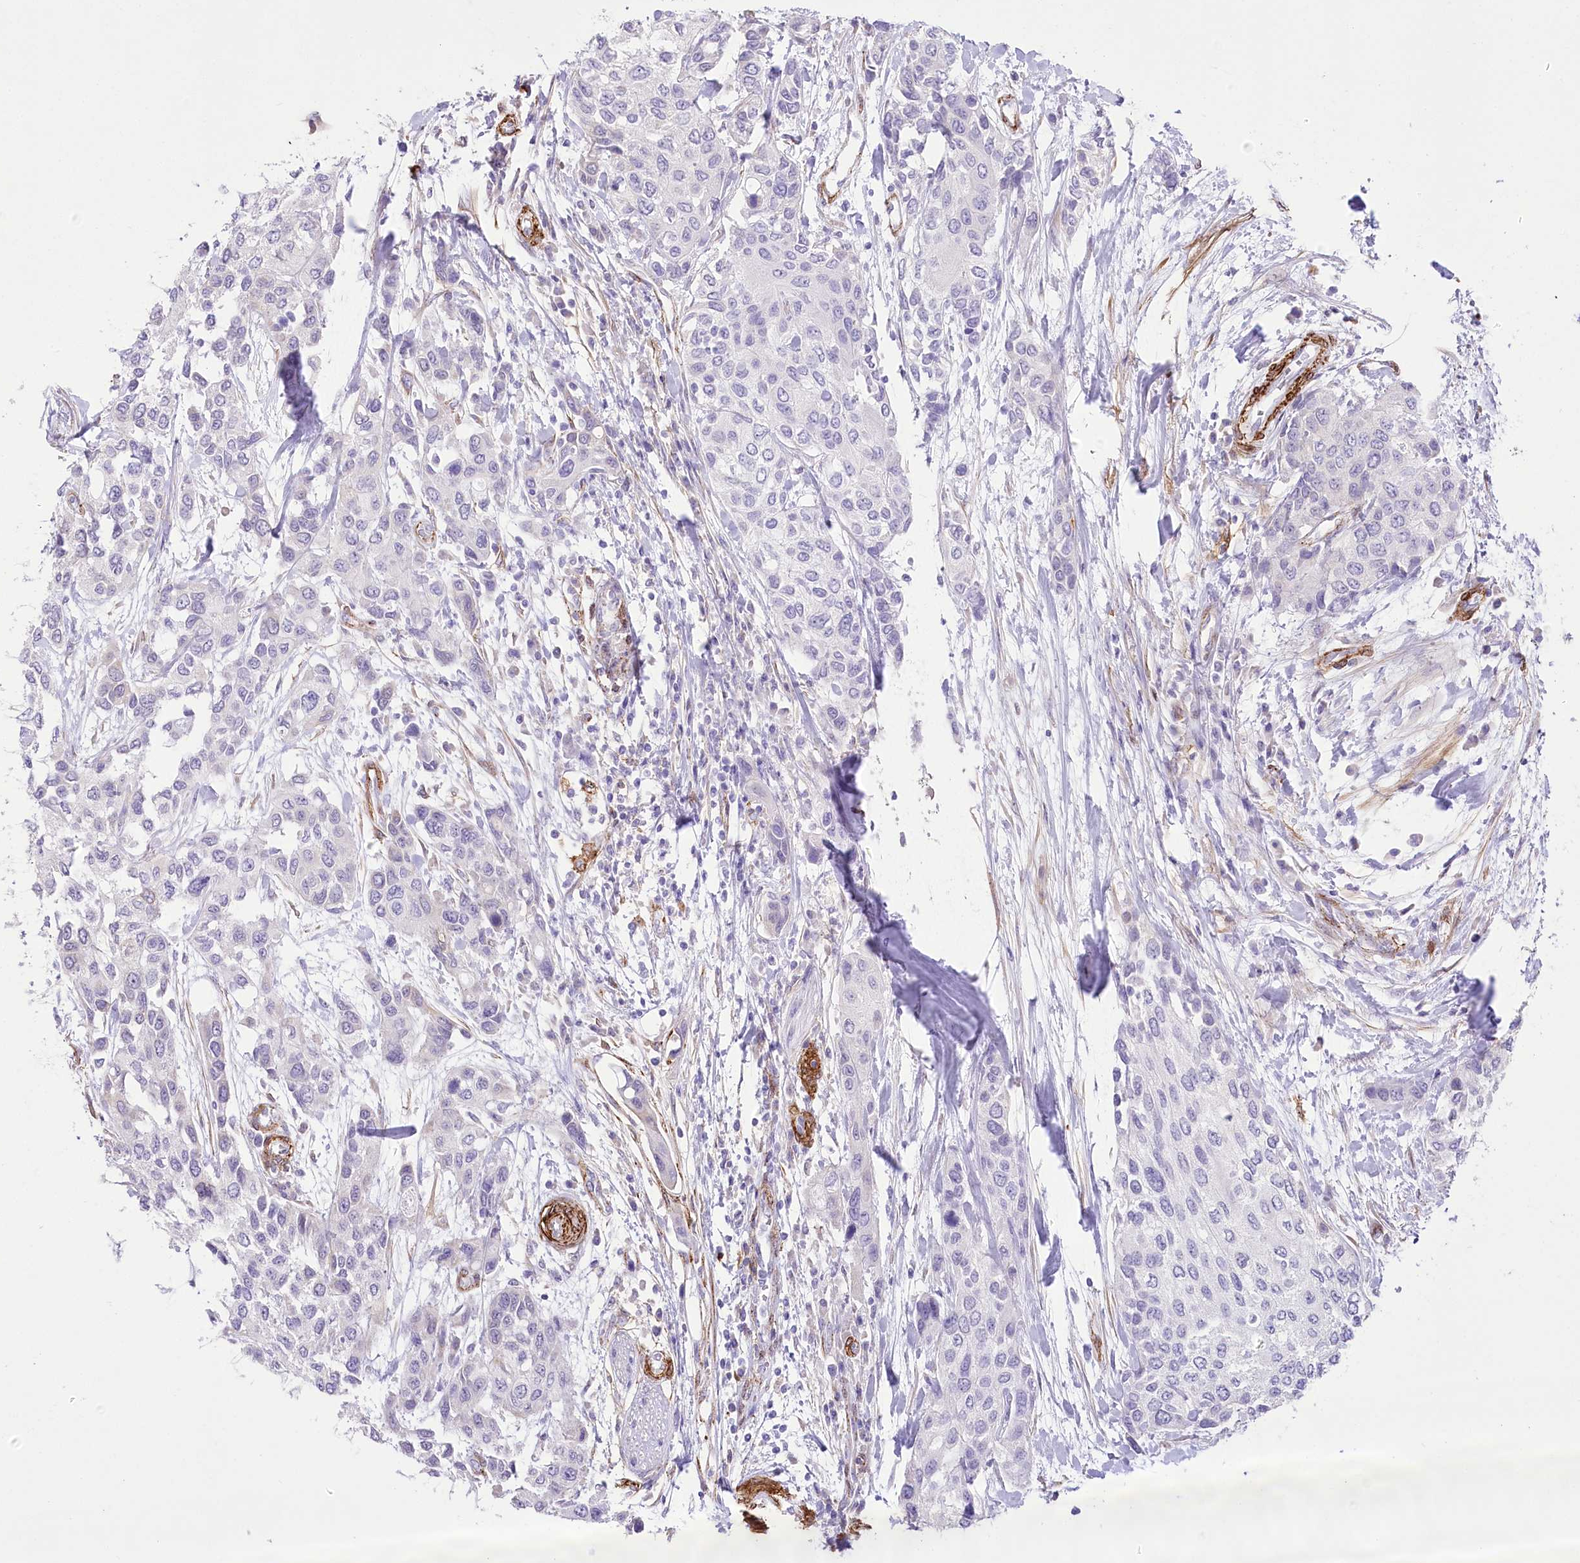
{"staining": {"intensity": "negative", "quantity": "none", "location": "none"}, "tissue": "urothelial cancer", "cell_type": "Tumor cells", "image_type": "cancer", "snomed": [{"axis": "morphology", "description": "Normal tissue, NOS"}, {"axis": "morphology", "description": "Urothelial carcinoma, High grade"}, {"axis": "topography", "description": "Vascular tissue"}, {"axis": "topography", "description": "Urinary bladder"}], "caption": "Immunohistochemistry histopathology image of neoplastic tissue: urothelial carcinoma (high-grade) stained with DAB (3,3'-diaminobenzidine) shows no significant protein expression in tumor cells.", "gene": "SYNPO2", "patient": {"sex": "female", "age": 56}}